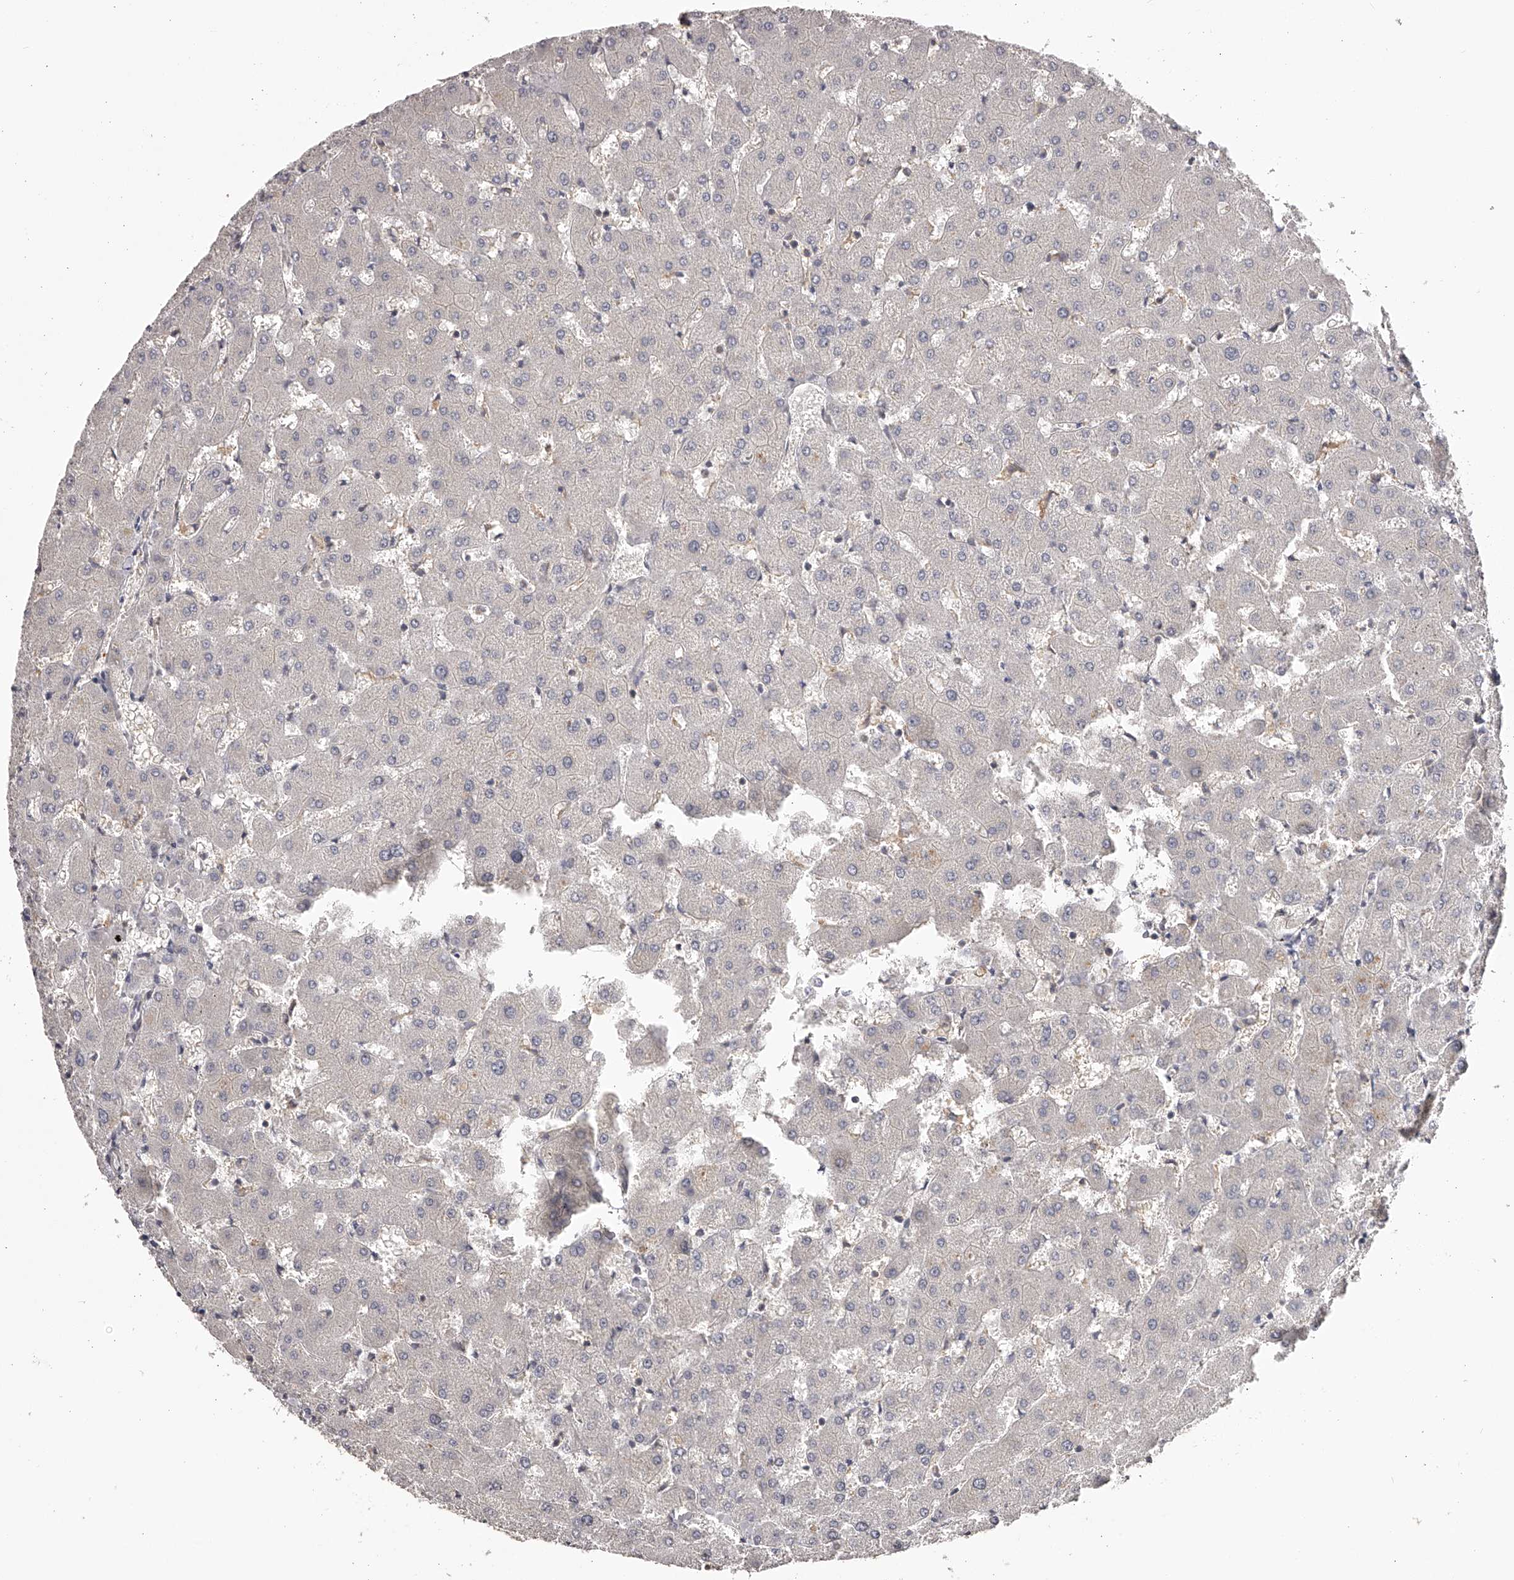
{"staining": {"intensity": "negative", "quantity": "none", "location": "none"}, "tissue": "liver", "cell_type": "Cholangiocytes", "image_type": "normal", "snomed": [{"axis": "morphology", "description": "Normal tissue, NOS"}, {"axis": "topography", "description": "Liver"}], "caption": "Benign liver was stained to show a protein in brown. There is no significant staining in cholangiocytes. (Stains: DAB (3,3'-diaminobenzidine) immunohistochemistry (IHC) with hematoxylin counter stain, Microscopy: brightfield microscopy at high magnification).", "gene": "TNN", "patient": {"sex": "female", "age": 63}}